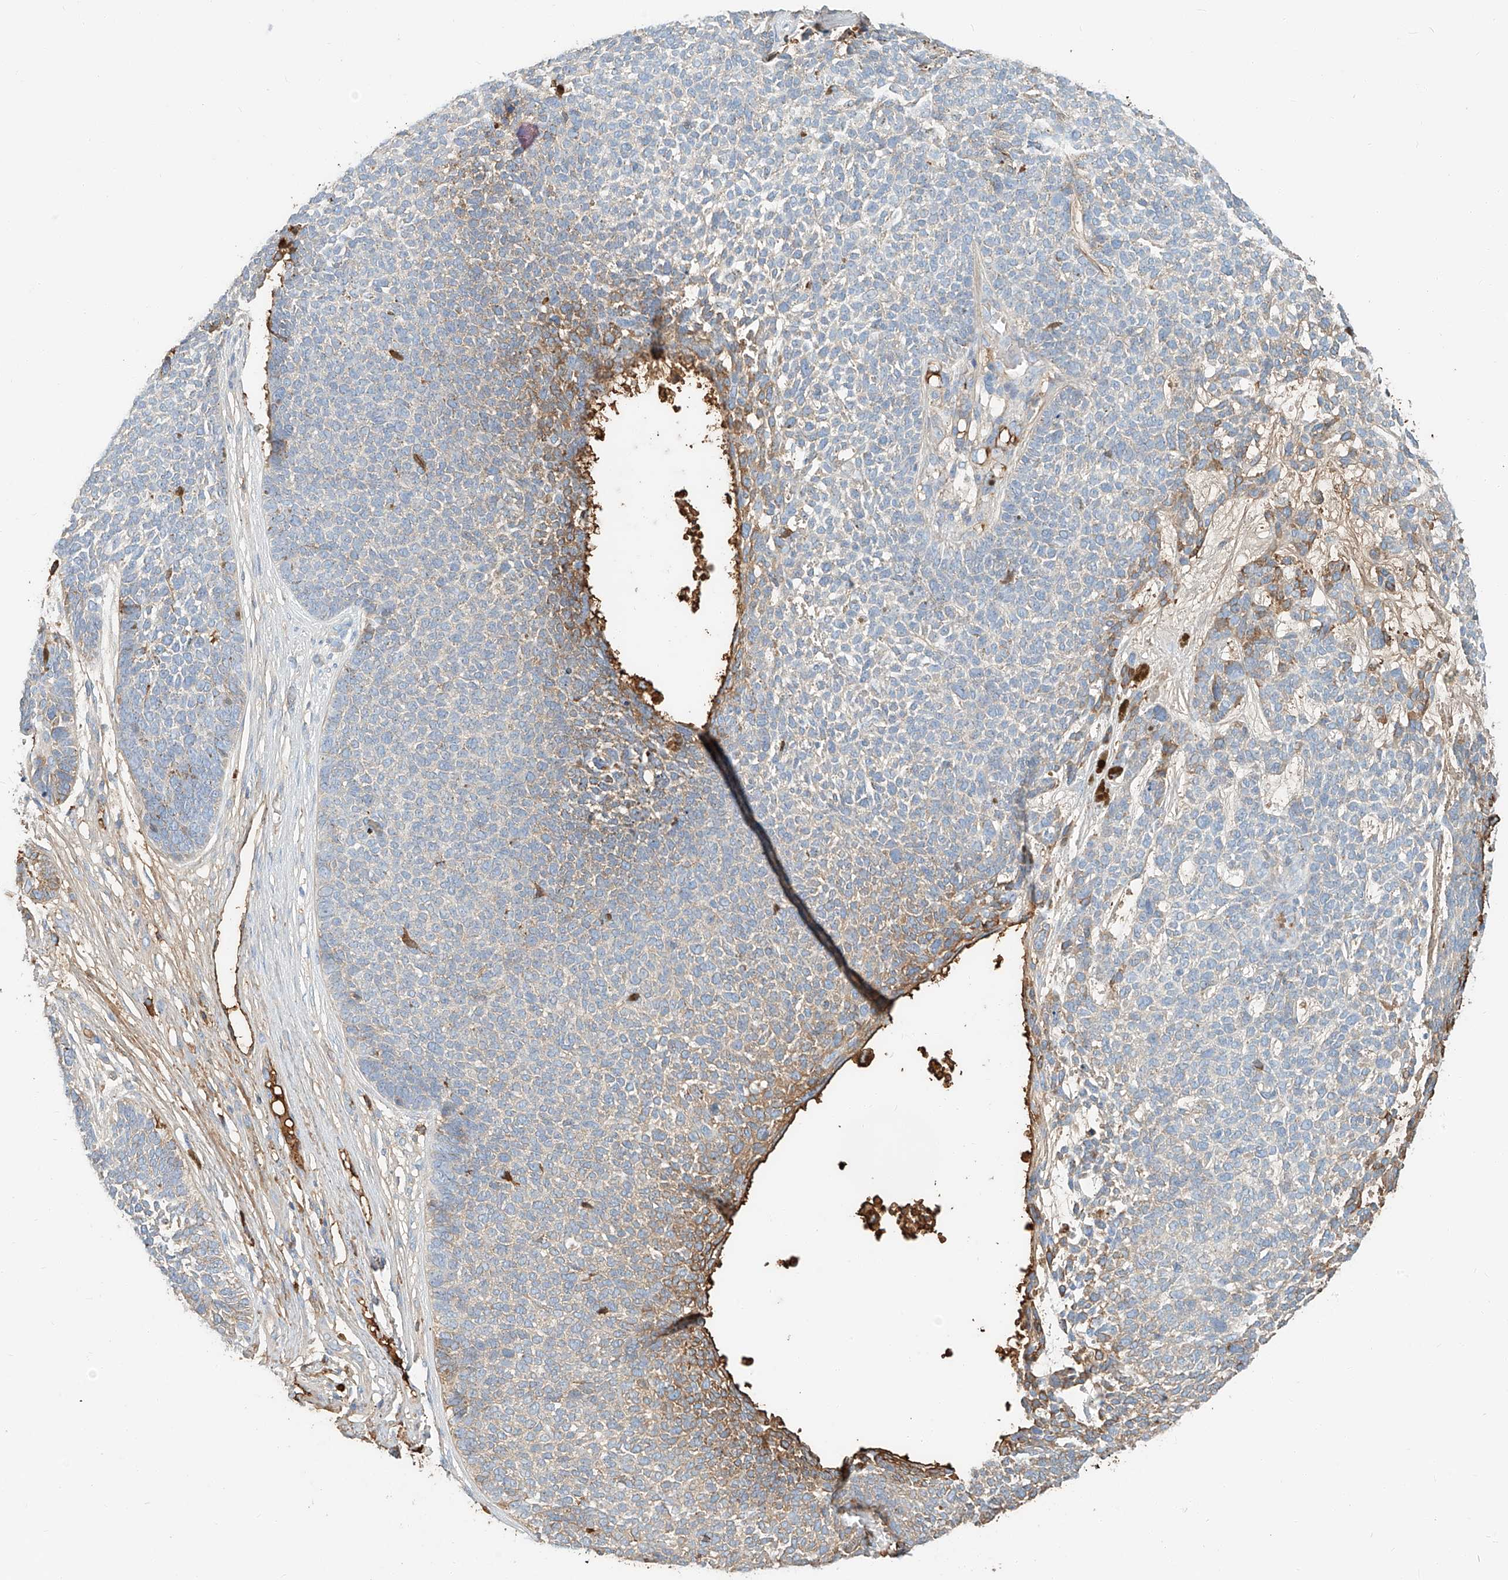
{"staining": {"intensity": "moderate", "quantity": "<25%", "location": "cytoplasmic/membranous"}, "tissue": "skin cancer", "cell_type": "Tumor cells", "image_type": "cancer", "snomed": [{"axis": "morphology", "description": "Basal cell carcinoma"}, {"axis": "topography", "description": "Skin"}], "caption": "Immunohistochemistry (IHC) photomicrograph of basal cell carcinoma (skin) stained for a protein (brown), which demonstrates low levels of moderate cytoplasmic/membranous expression in about <25% of tumor cells.", "gene": "ZFP30", "patient": {"sex": "female", "age": 84}}